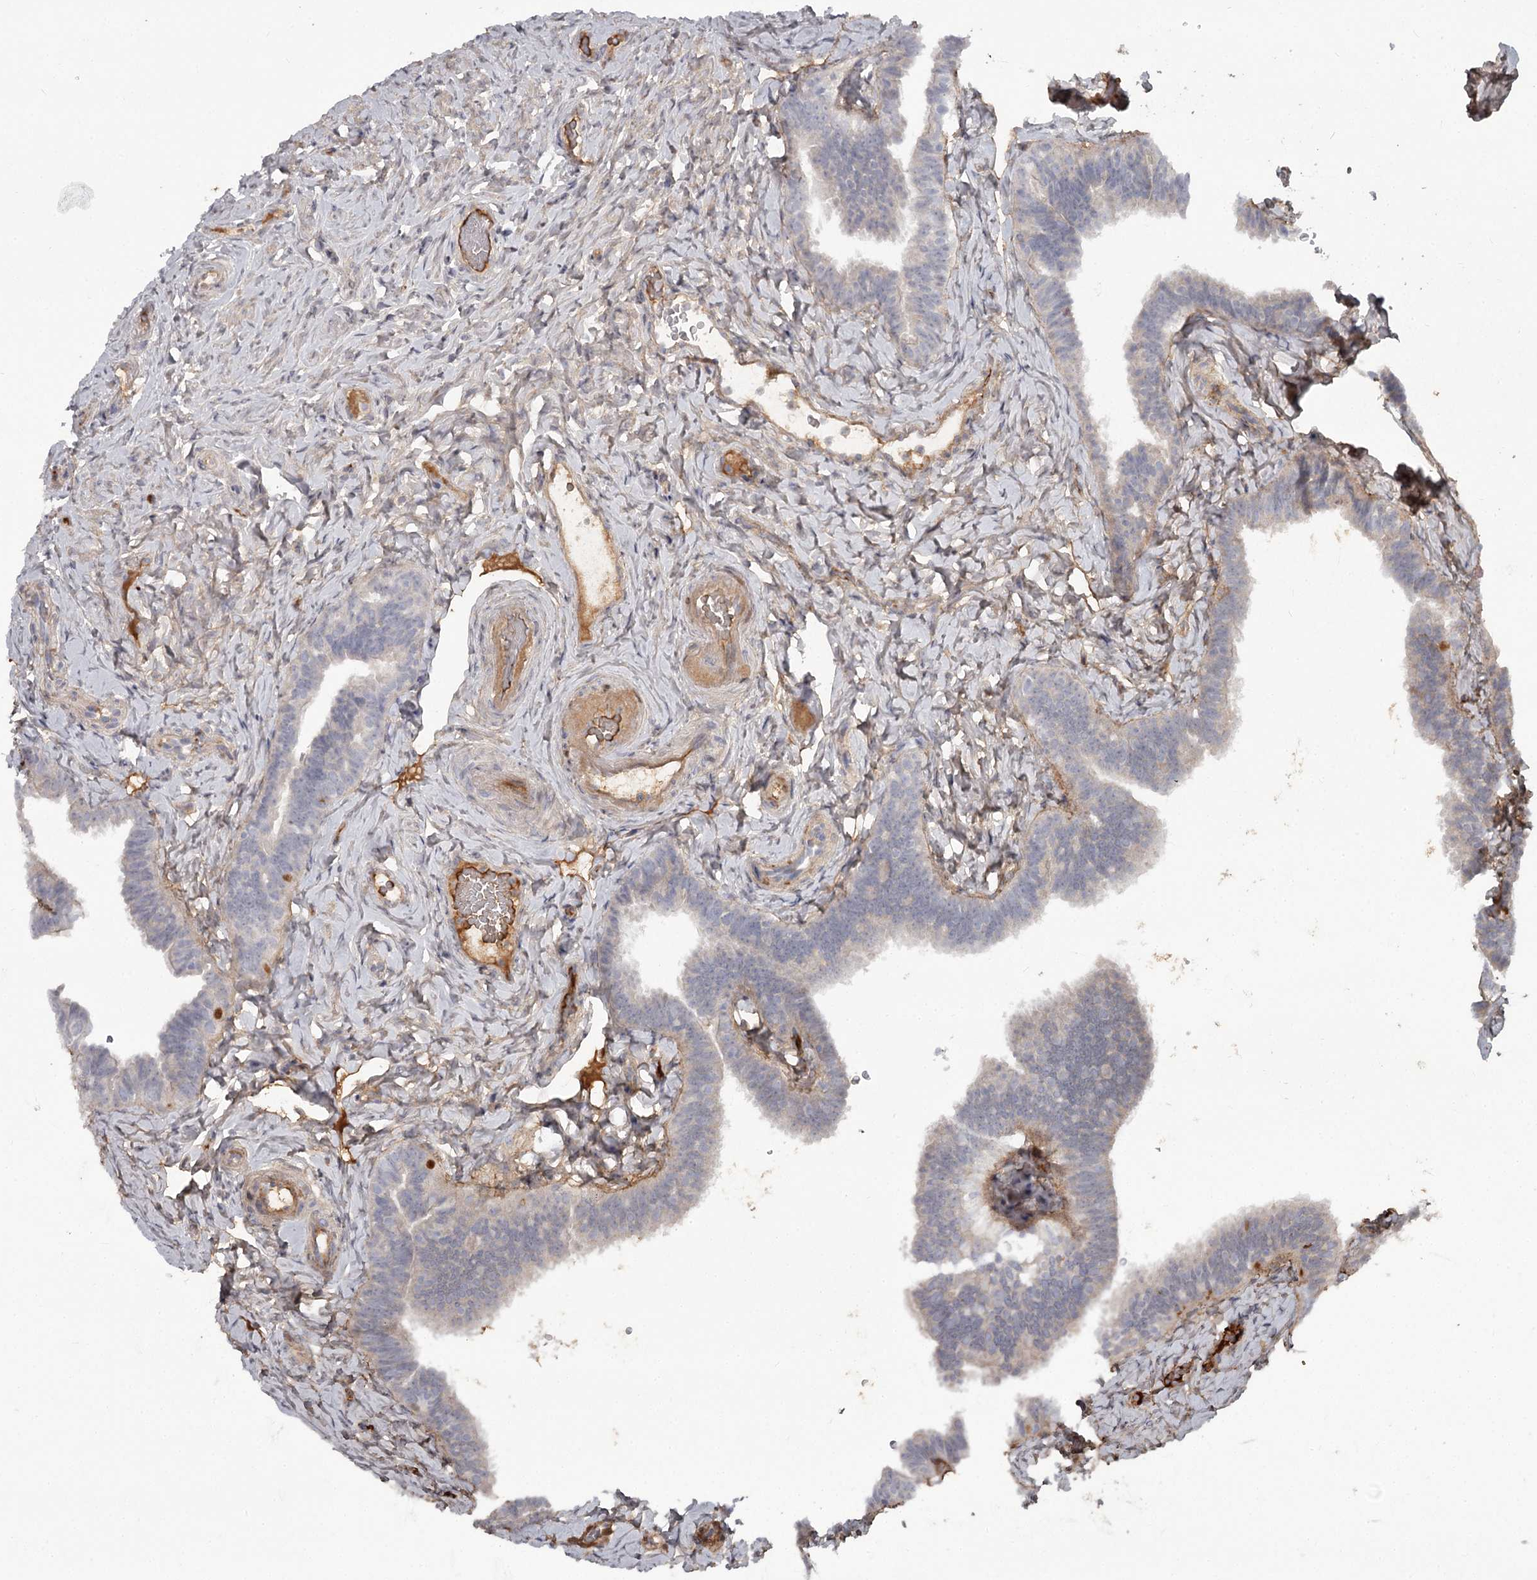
{"staining": {"intensity": "moderate", "quantity": "<25%", "location": "cytoplasmic/membranous"}, "tissue": "fallopian tube", "cell_type": "Glandular cells", "image_type": "normal", "snomed": [{"axis": "morphology", "description": "Normal tissue, NOS"}, {"axis": "topography", "description": "Fallopian tube"}], "caption": "A low amount of moderate cytoplasmic/membranous staining is seen in approximately <25% of glandular cells in benign fallopian tube. Using DAB (brown) and hematoxylin (blue) stains, captured at high magnification using brightfield microscopy.", "gene": "DHRS9", "patient": {"sex": "female", "age": 65}}